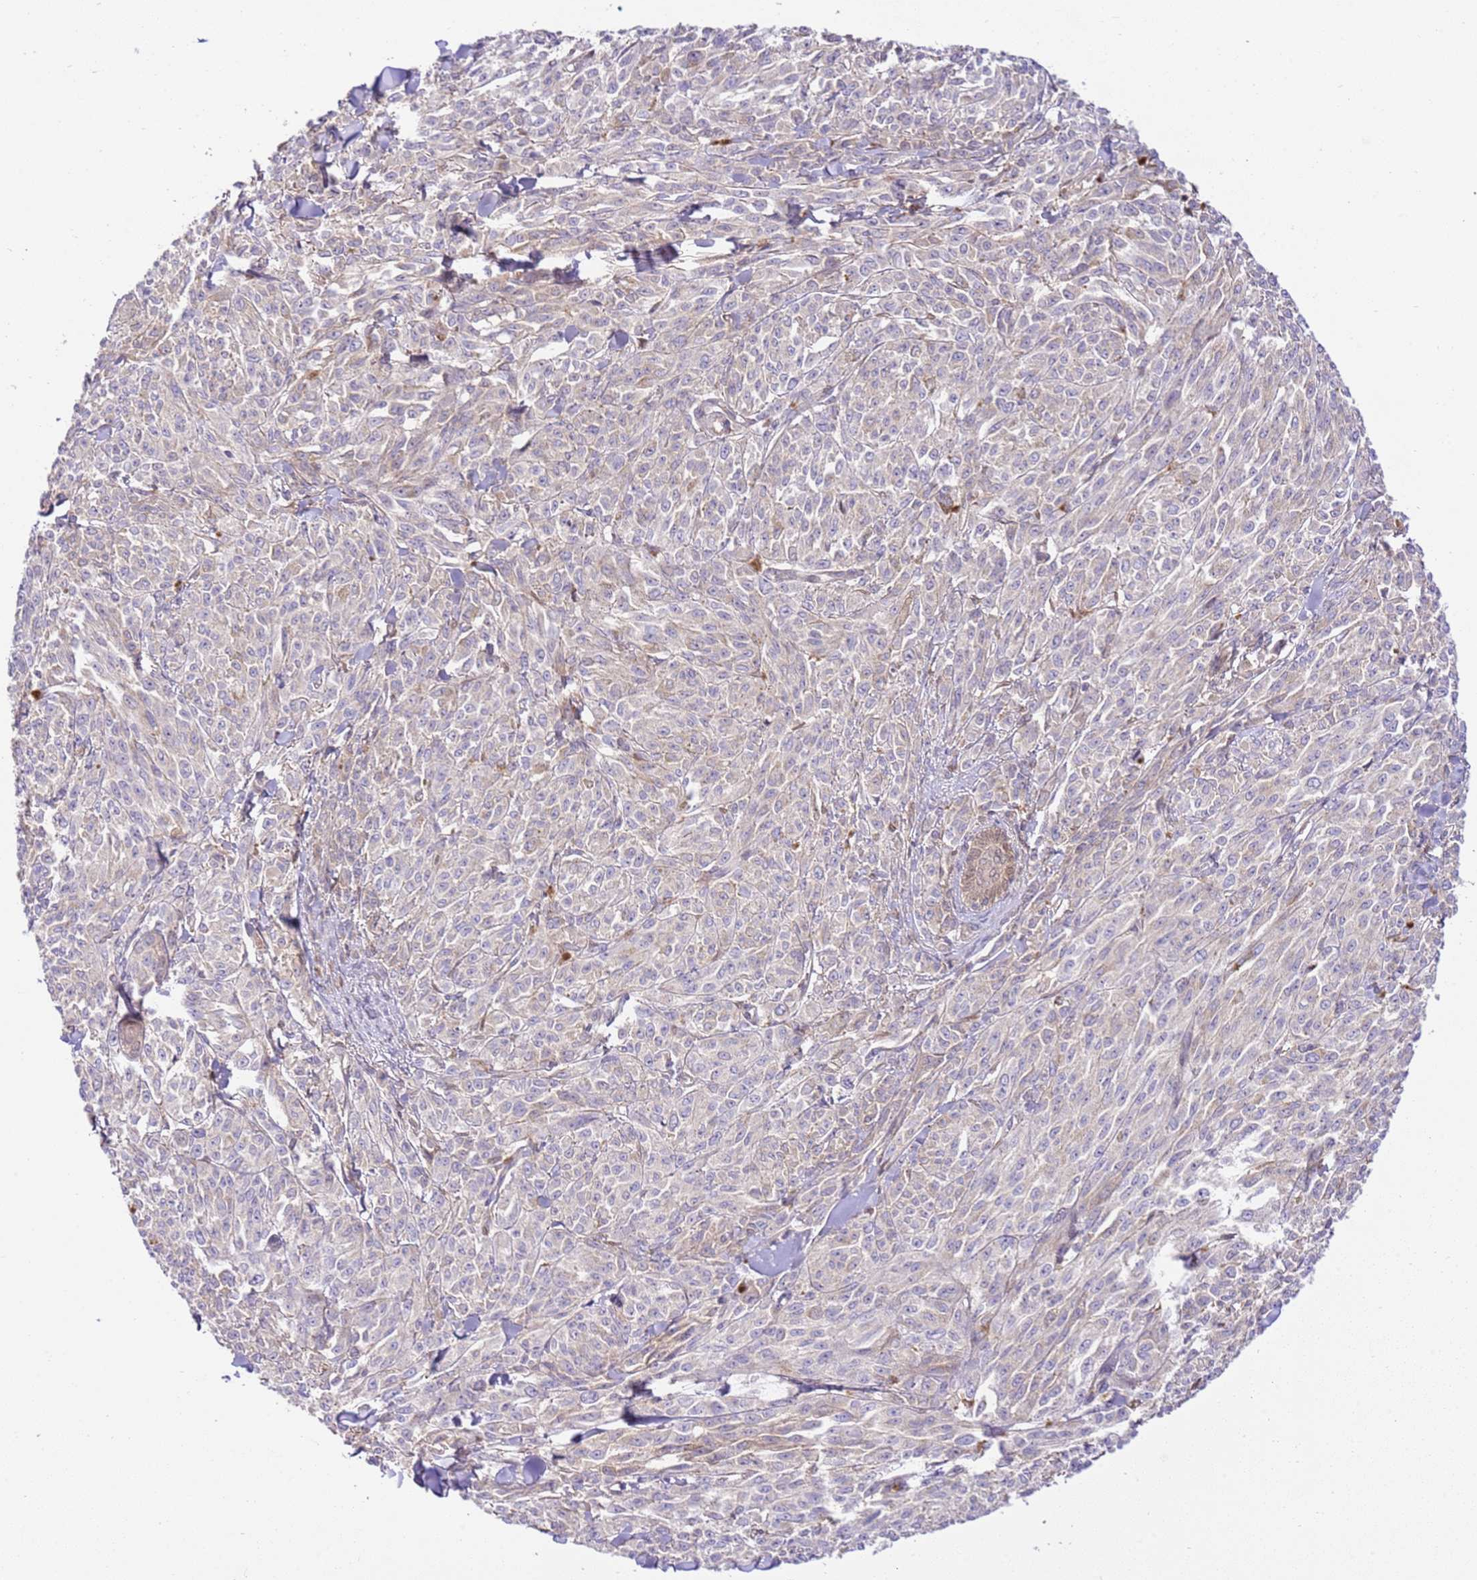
{"staining": {"intensity": "negative", "quantity": "none", "location": "none"}, "tissue": "melanoma", "cell_type": "Tumor cells", "image_type": "cancer", "snomed": [{"axis": "morphology", "description": "Malignant melanoma, NOS"}, {"axis": "topography", "description": "Skin"}], "caption": "Tumor cells are negative for protein expression in human melanoma. (DAB (3,3'-diaminobenzidine) immunohistochemistry (IHC) with hematoxylin counter stain).", "gene": "C8G", "patient": {"sex": "female", "age": 52}}